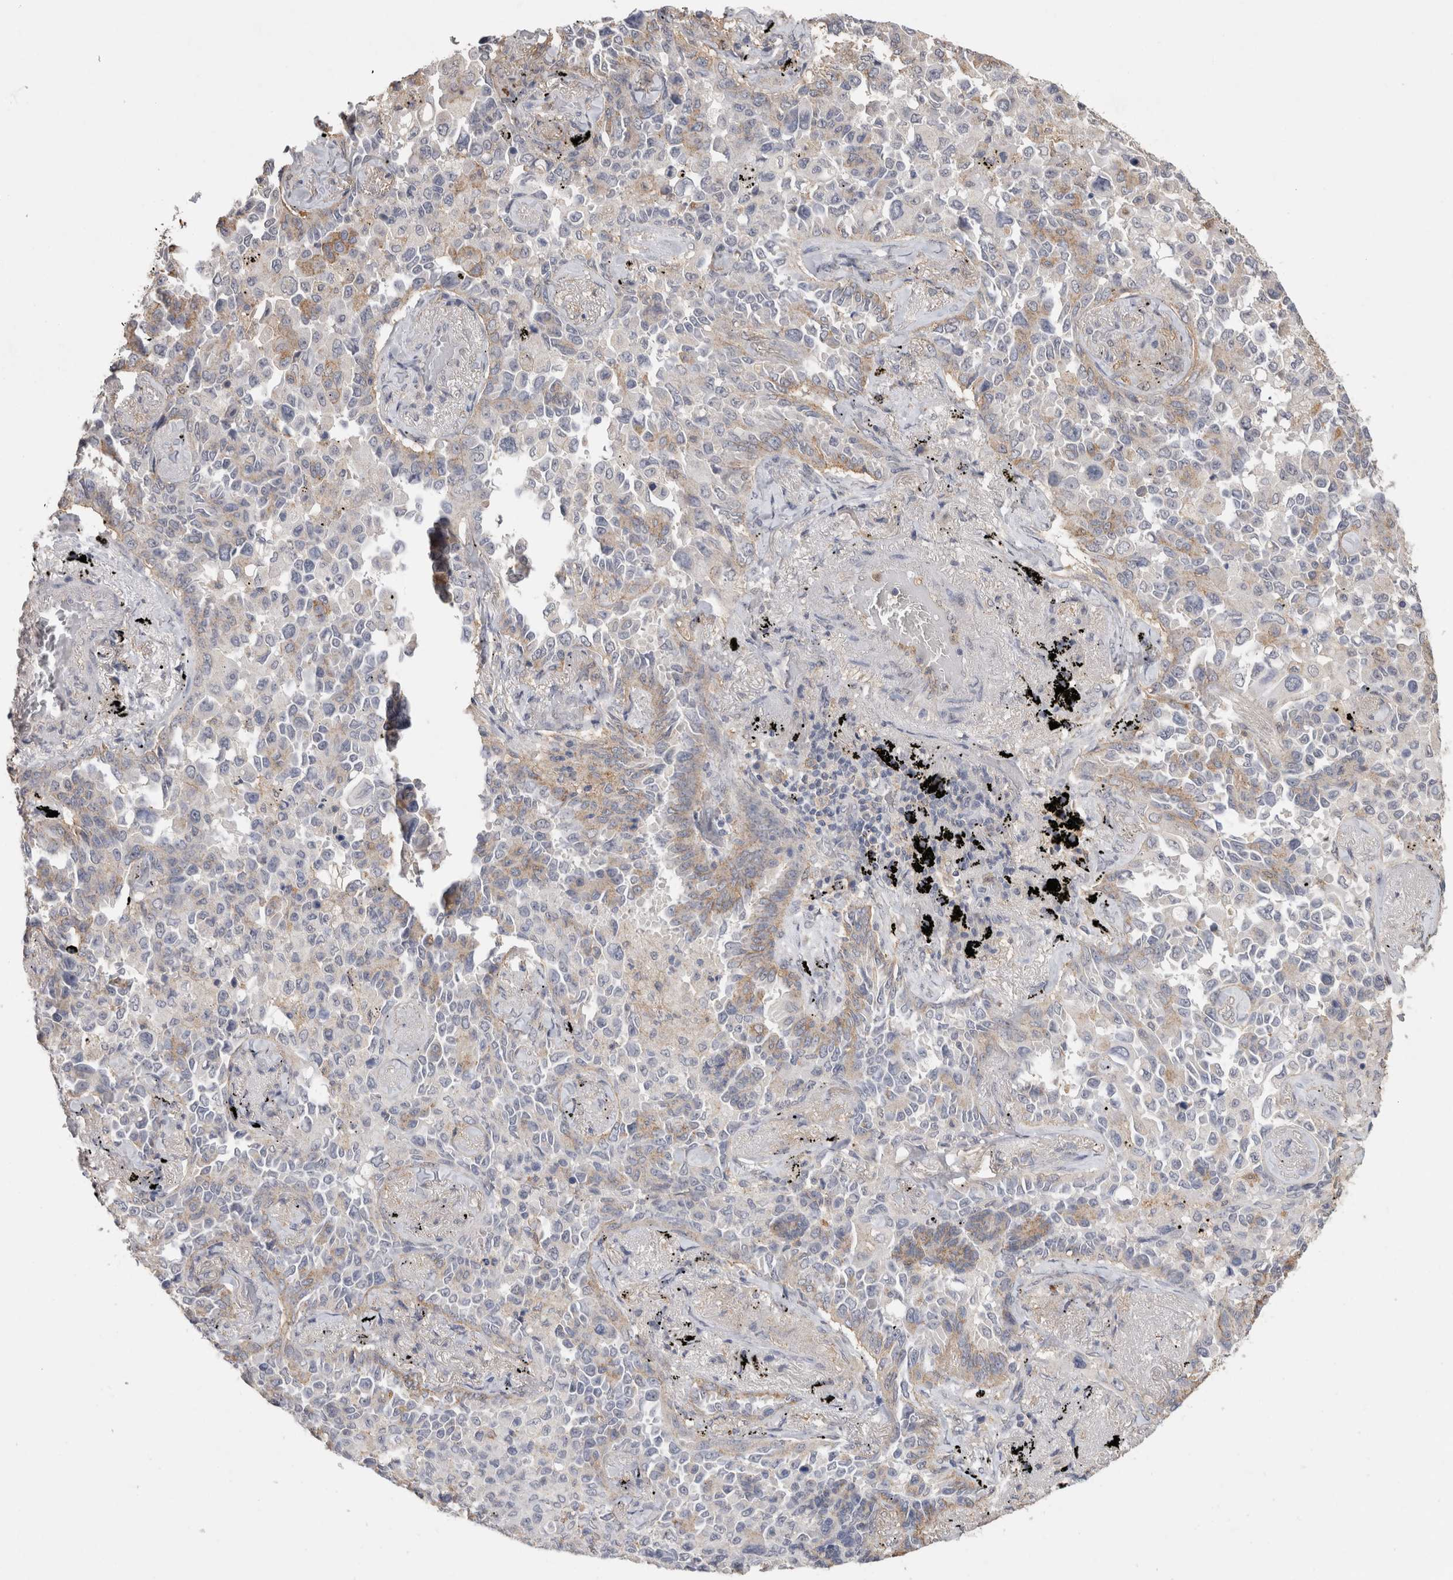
{"staining": {"intensity": "weak", "quantity": "25%-75%", "location": "cytoplasmic/membranous"}, "tissue": "lung cancer", "cell_type": "Tumor cells", "image_type": "cancer", "snomed": [{"axis": "morphology", "description": "Adenocarcinoma, NOS"}, {"axis": "topography", "description": "Lung"}], "caption": "Protein analysis of lung cancer (adenocarcinoma) tissue shows weak cytoplasmic/membranous expression in approximately 25%-75% of tumor cells.", "gene": "CNTFR", "patient": {"sex": "female", "age": 67}}